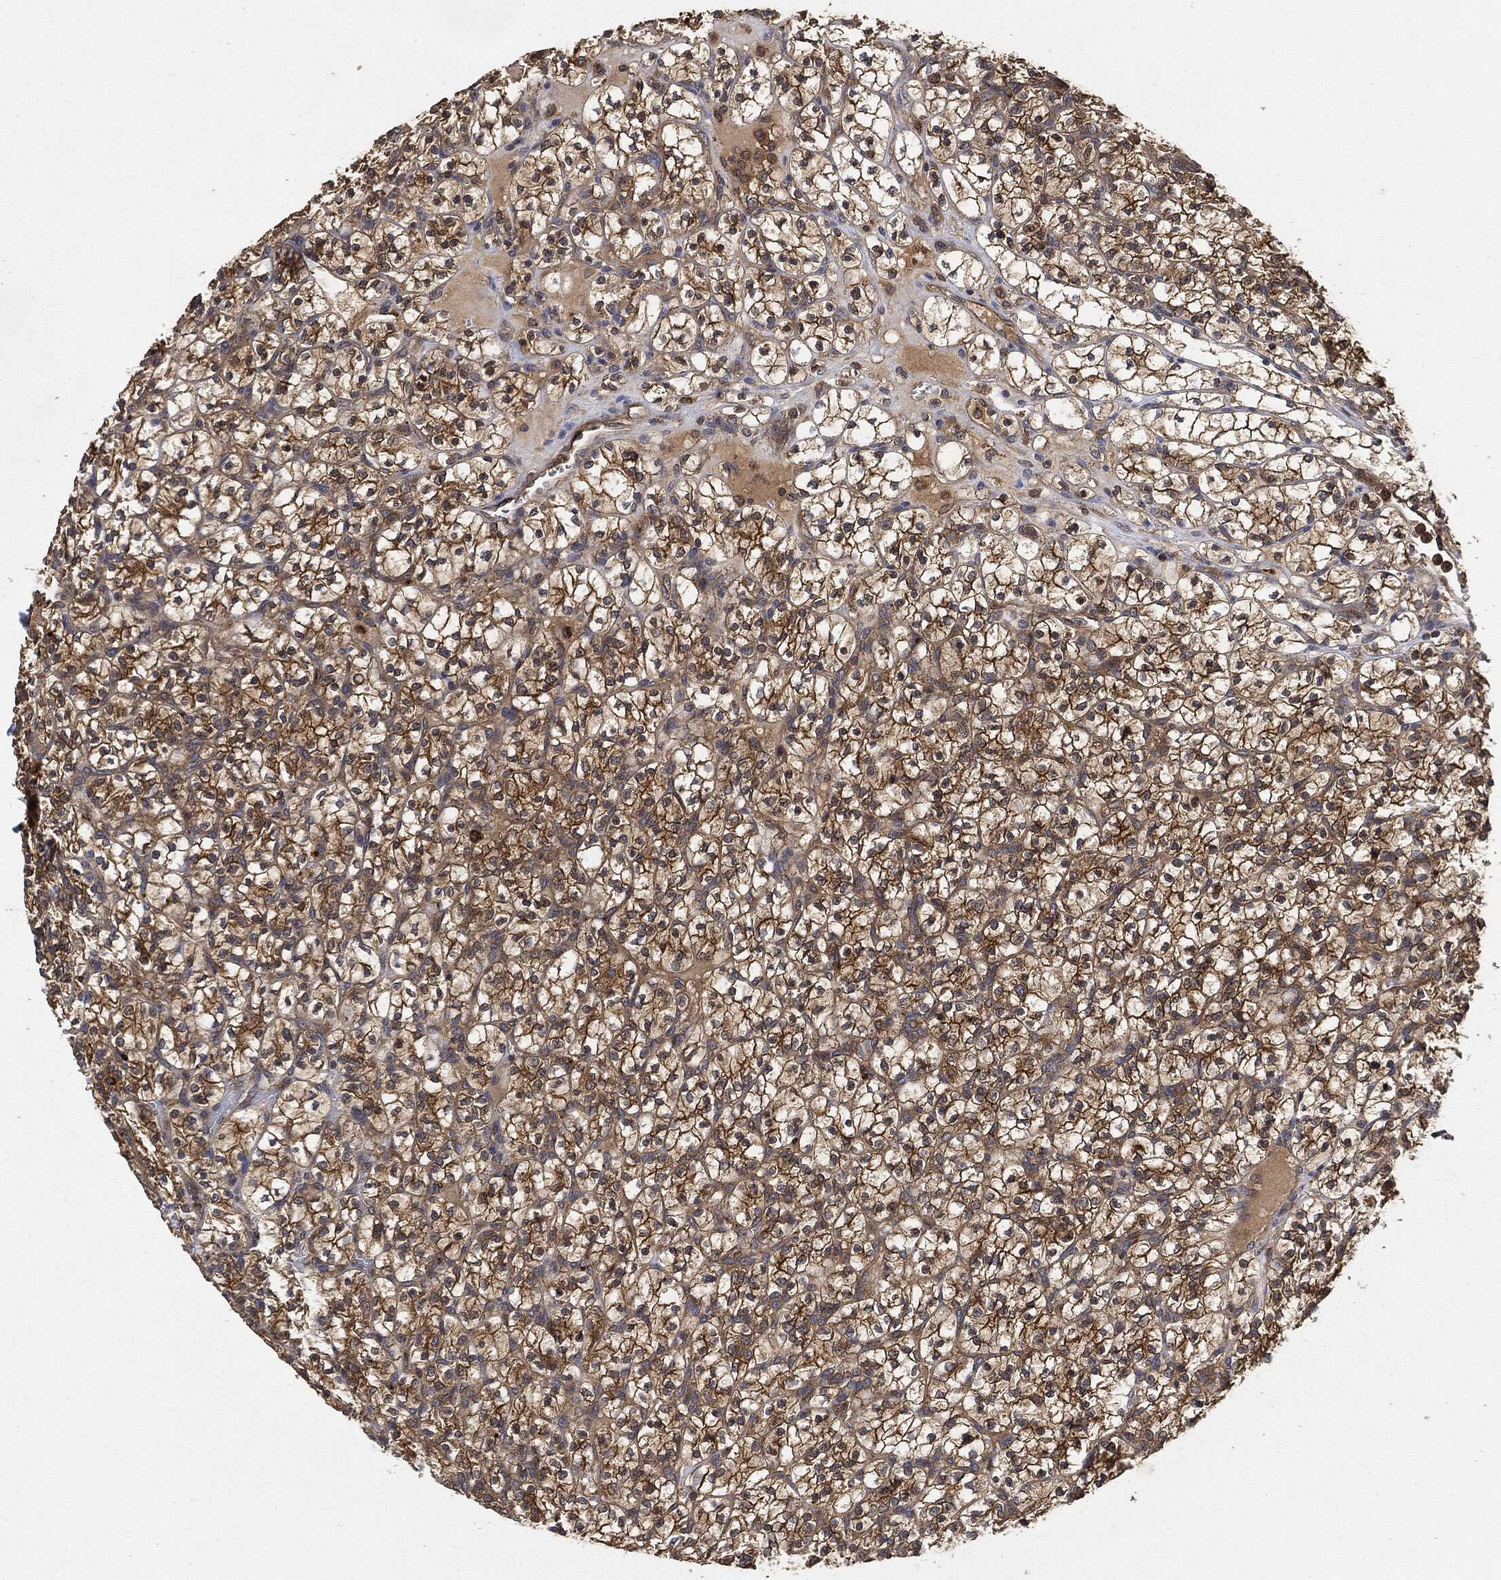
{"staining": {"intensity": "strong", "quantity": ">75%", "location": "cytoplasmic/membranous"}, "tissue": "renal cancer", "cell_type": "Tumor cells", "image_type": "cancer", "snomed": [{"axis": "morphology", "description": "Adenocarcinoma, NOS"}, {"axis": "topography", "description": "Kidney"}], "caption": "Renal cancer (adenocarcinoma) stained with a brown dye demonstrates strong cytoplasmic/membranous positive positivity in about >75% of tumor cells.", "gene": "BRAF", "patient": {"sex": "female", "age": 89}}